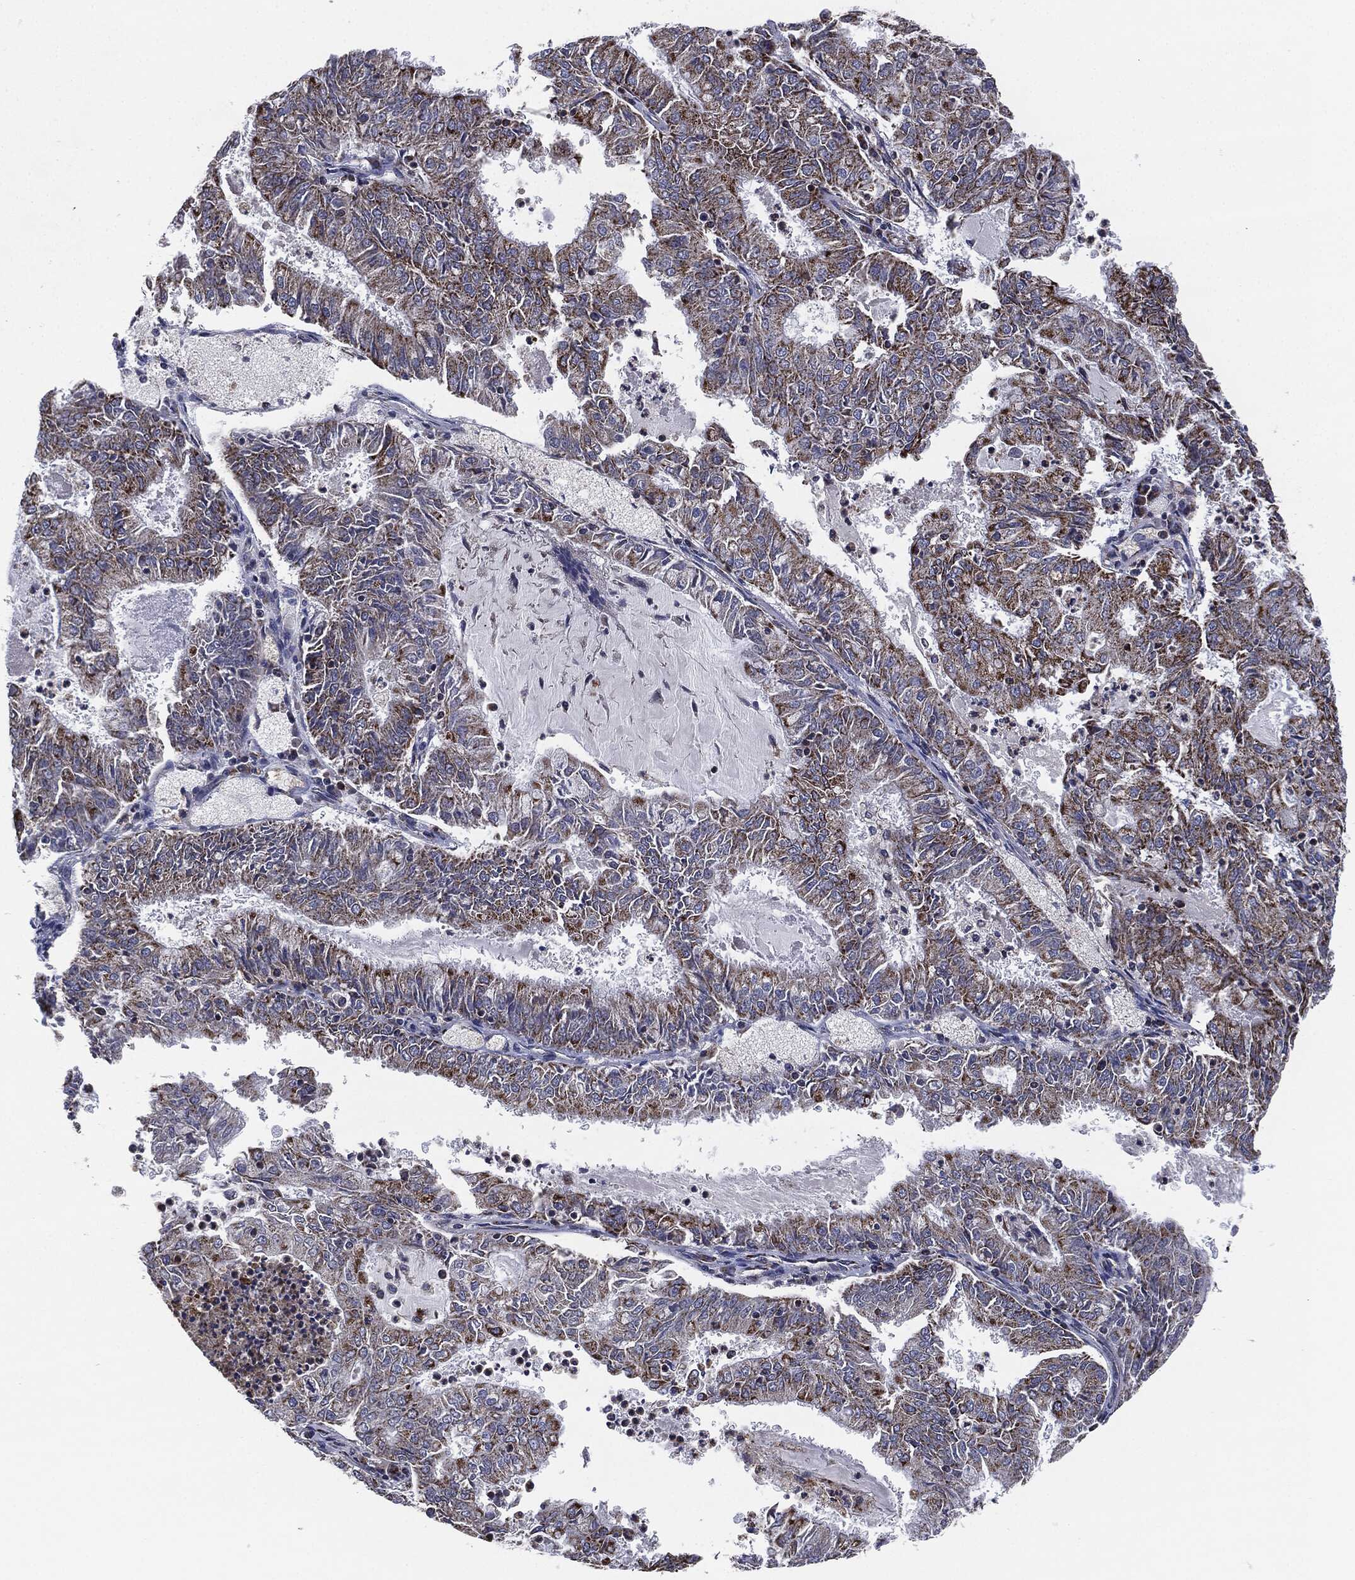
{"staining": {"intensity": "moderate", "quantity": ">75%", "location": "cytoplasmic/membranous"}, "tissue": "endometrial cancer", "cell_type": "Tumor cells", "image_type": "cancer", "snomed": [{"axis": "morphology", "description": "Adenocarcinoma, NOS"}, {"axis": "topography", "description": "Endometrium"}], "caption": "A high-resolution micrograph shows immunohistochemistry staining of endometrial adenocarcinoma, which displays moderate cytoplasmic/membranous expression in about >75% of tumor cells.", "gene": "NDUFV2", "patient": {"sex": "female", "age": 57}}